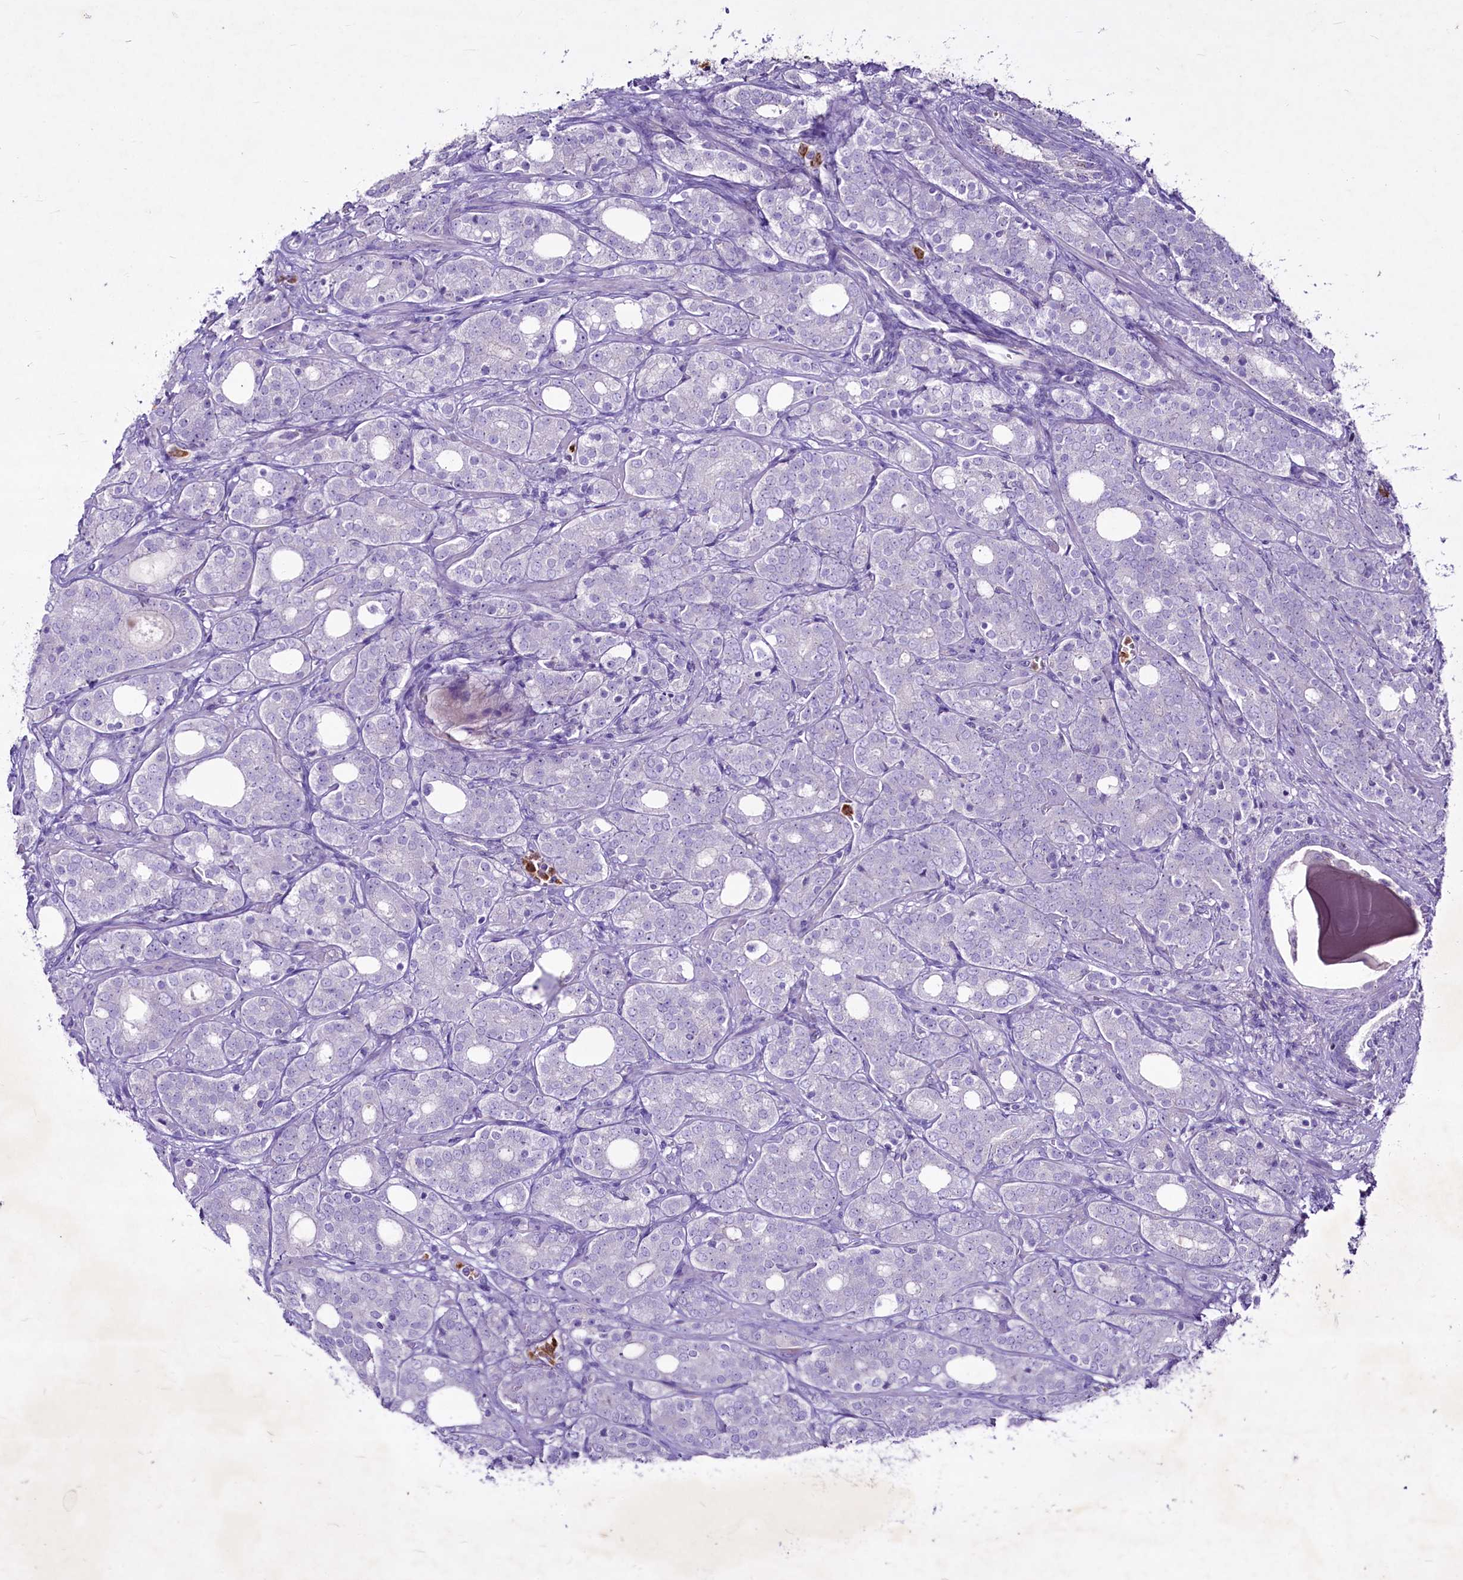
{"staining": {"intensity": "negative", "quantity": "none", "location": "none"}, "tissue": "prostate cancer", "cell_type": "Tumor cells", "image_type": "cancer", "snomed": [{"axis": "morphology", "description": "Adenocarcinoma, High grade"}, {"axis": "topography", "description": "Prostate"}], "caption": "A micrograph of human prostate cancer is negative for staining in tumor cells.", "gene": "FAM209B", "patient": {"sex": "male", "age": 64}}